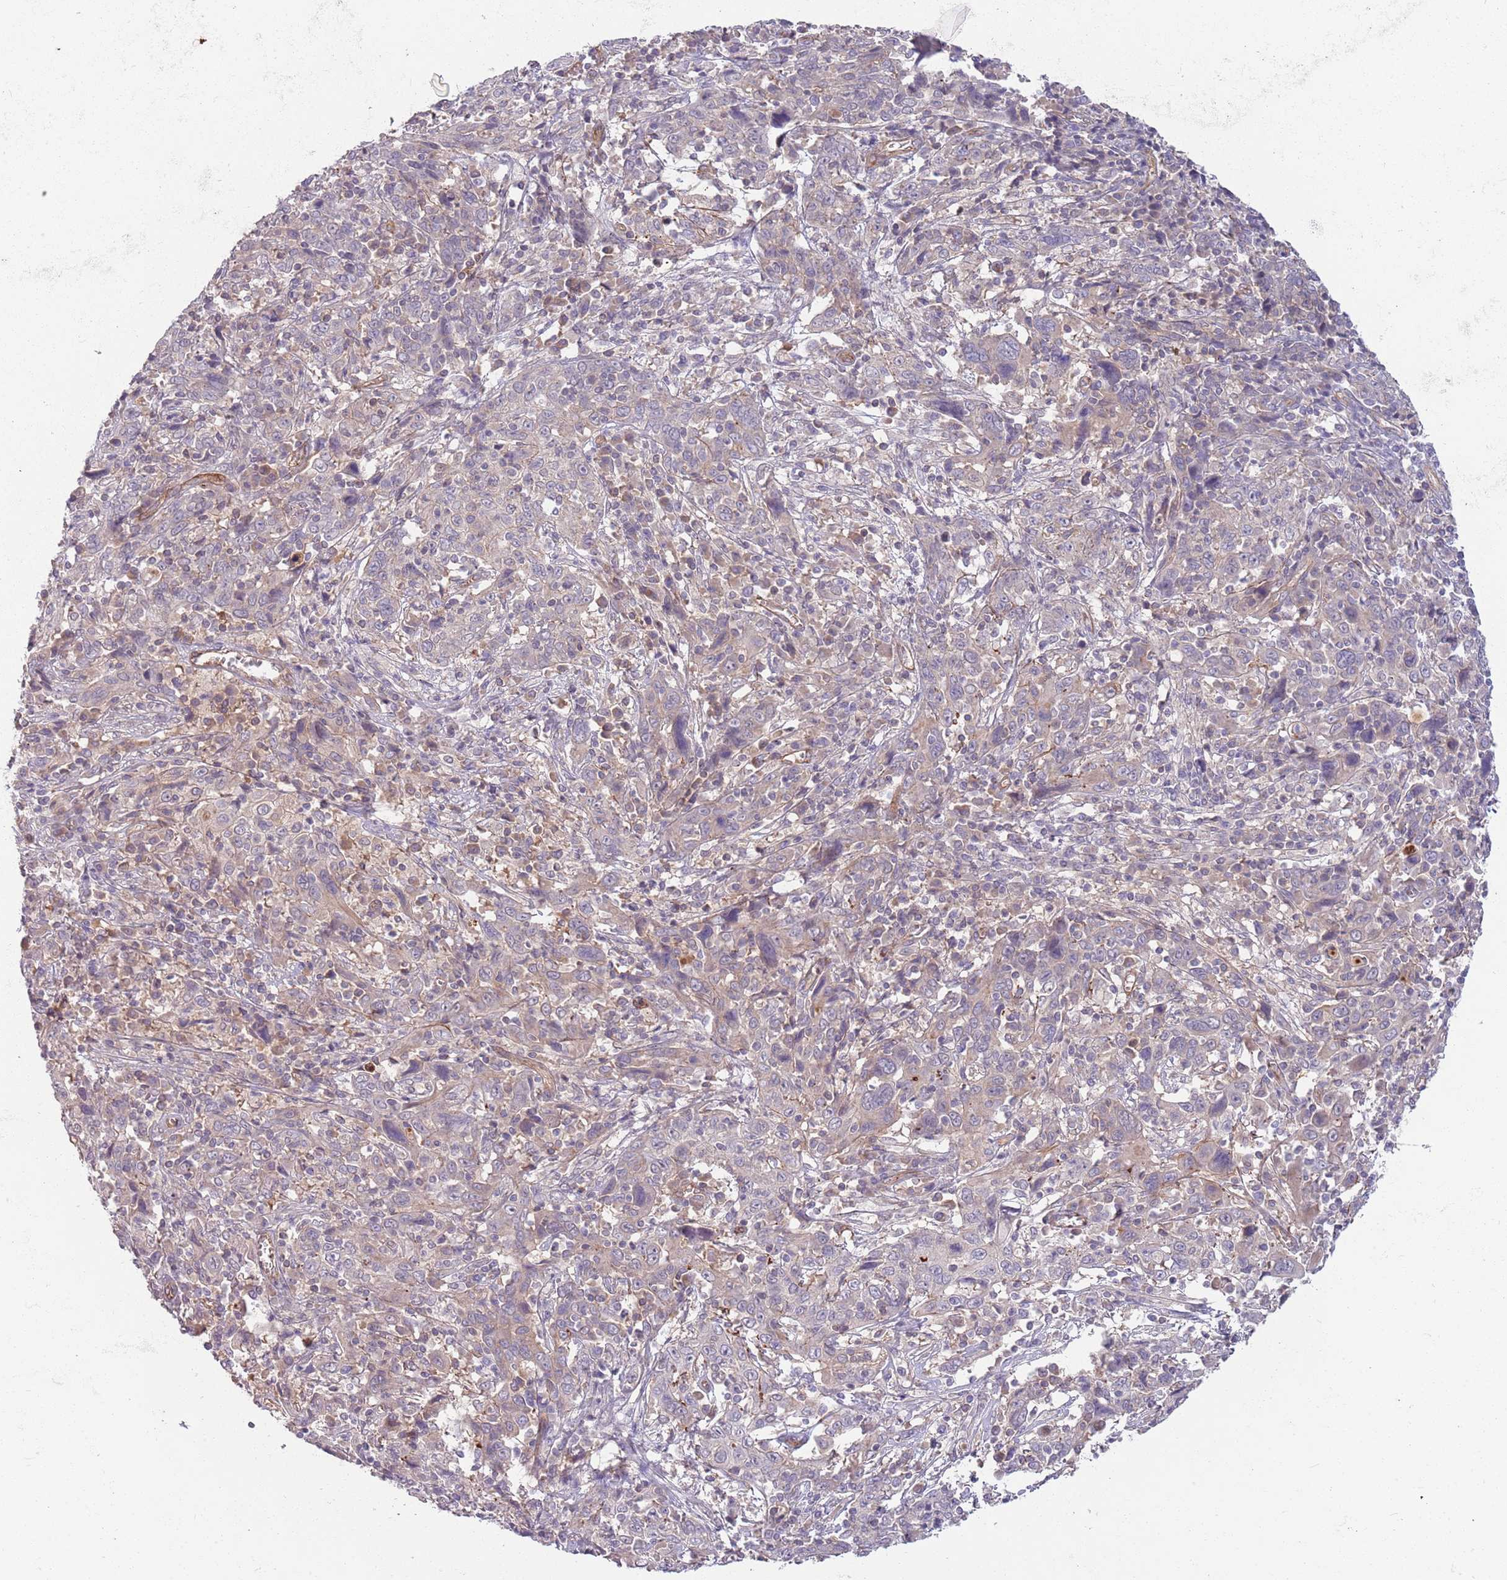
{"staining": {"intensity": "negative", "quantity": "none", "location": "none"}, "tissue": "cervical cancer", "cell_type": "Tumor cells", "image_type": "cancer", "snomed": [{"axis": "morphology", "description": "Squamous cell carcinoma, NOS"}, {"axis": "topography", "description": "Cervix"}], "caption": "This is a micrograph of immunohistochemistry (IHC) staining of squamous cell carcinoma (cervical), which shows no expression in tumor cells.", "gene": "SAV1", "patient": {"sex": "female", "age": 46}}